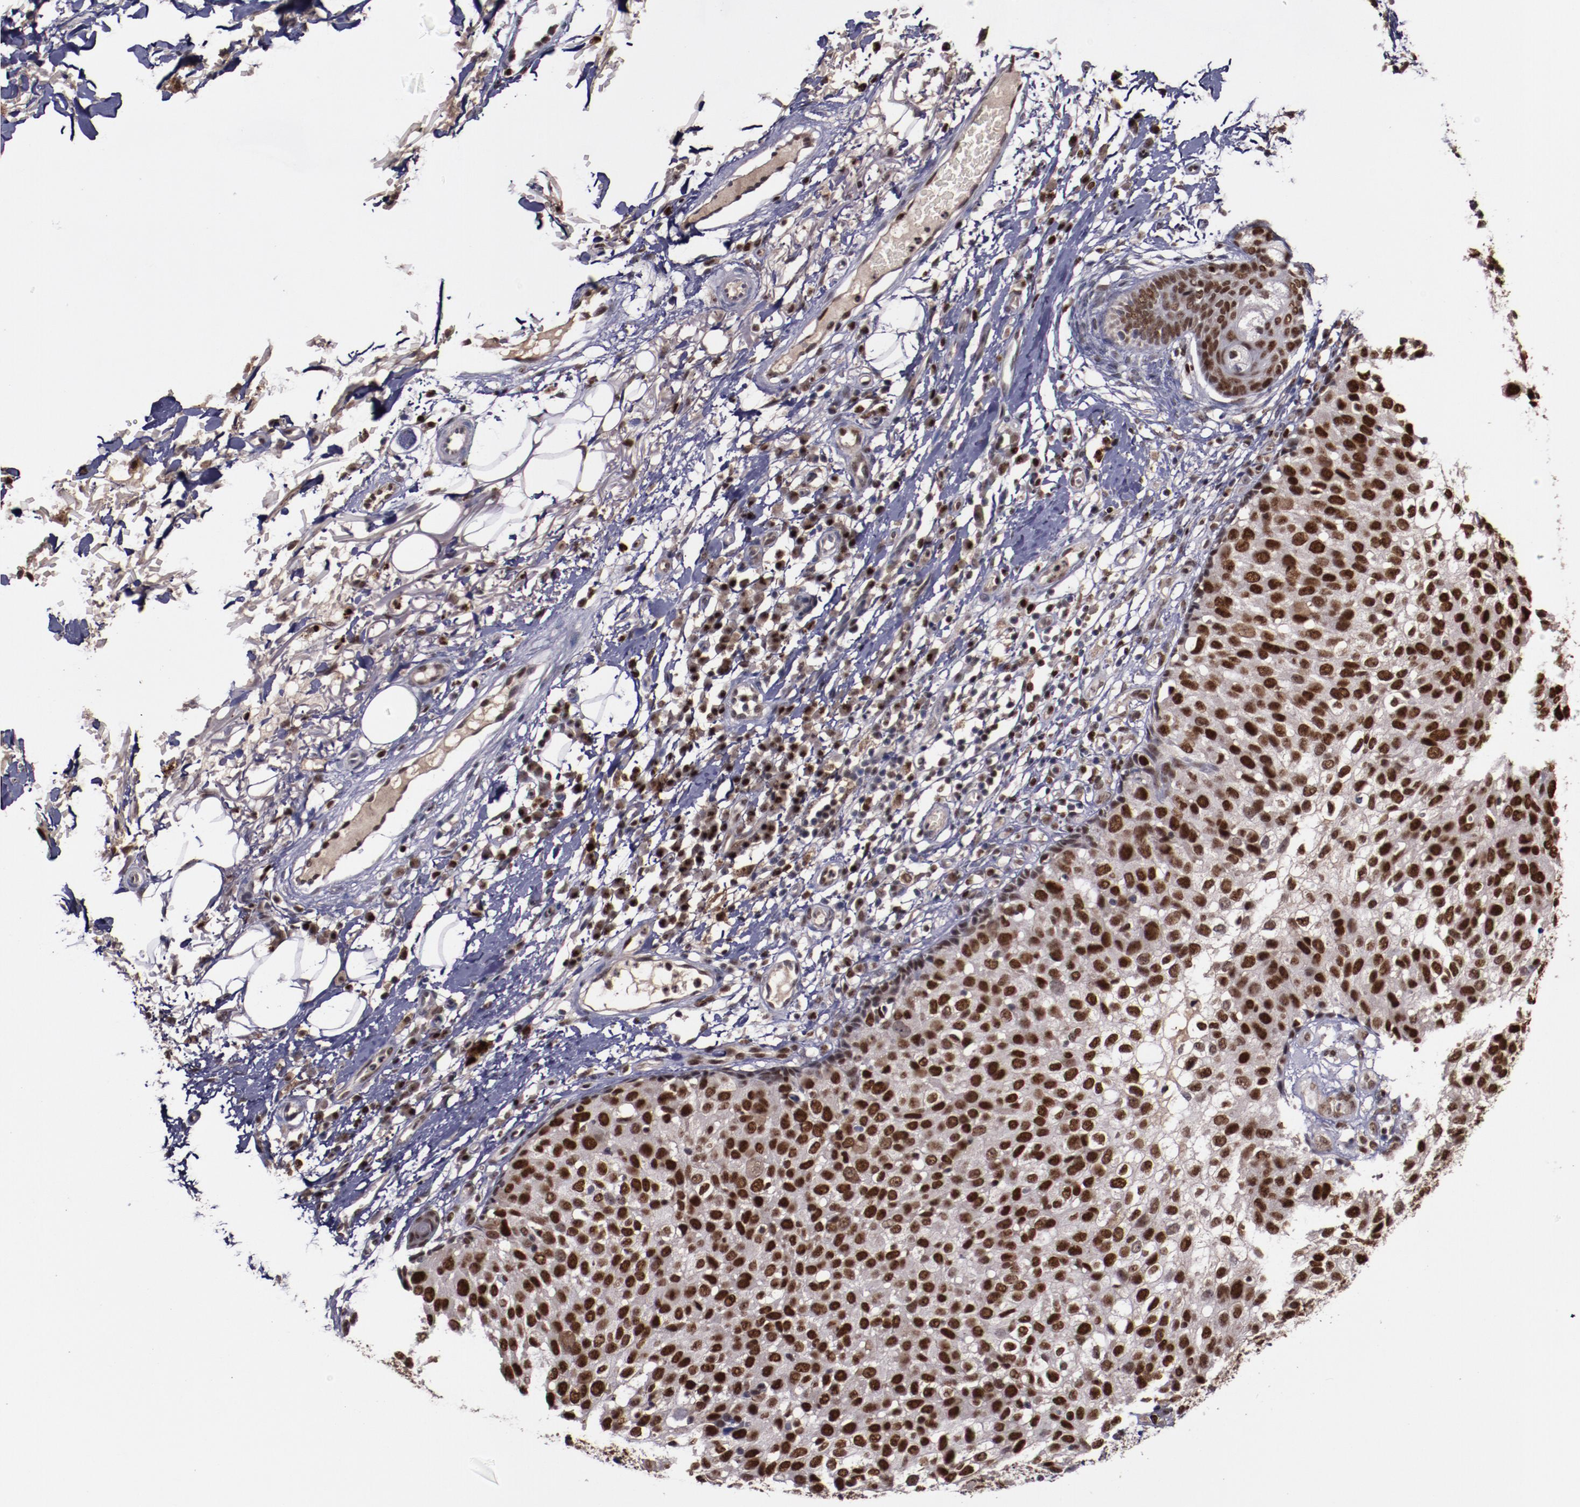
{"staining": {"intensity": "strong", "quantity": ">75%", "location": "nuclear"}, "tissue": "skin cancer", "cell_type": "Tumor cells", "image_type": "cancer", "snomed": [{"axis": "morphology", "description": "Squamous cell carcinoma, NOS"}, {"axis": "topography", "description": "Skin"}], "caption": "IHC photomicrograph of neoplastic tissue: human skin cancer stained using IHC demonstrates high levels of strong protein expression localized specifically in the nuclear of tumor cells, appearing as a nuclear brown color.", "gene": "CHEK2", "patient": {"sex": "male", "age": 87}}